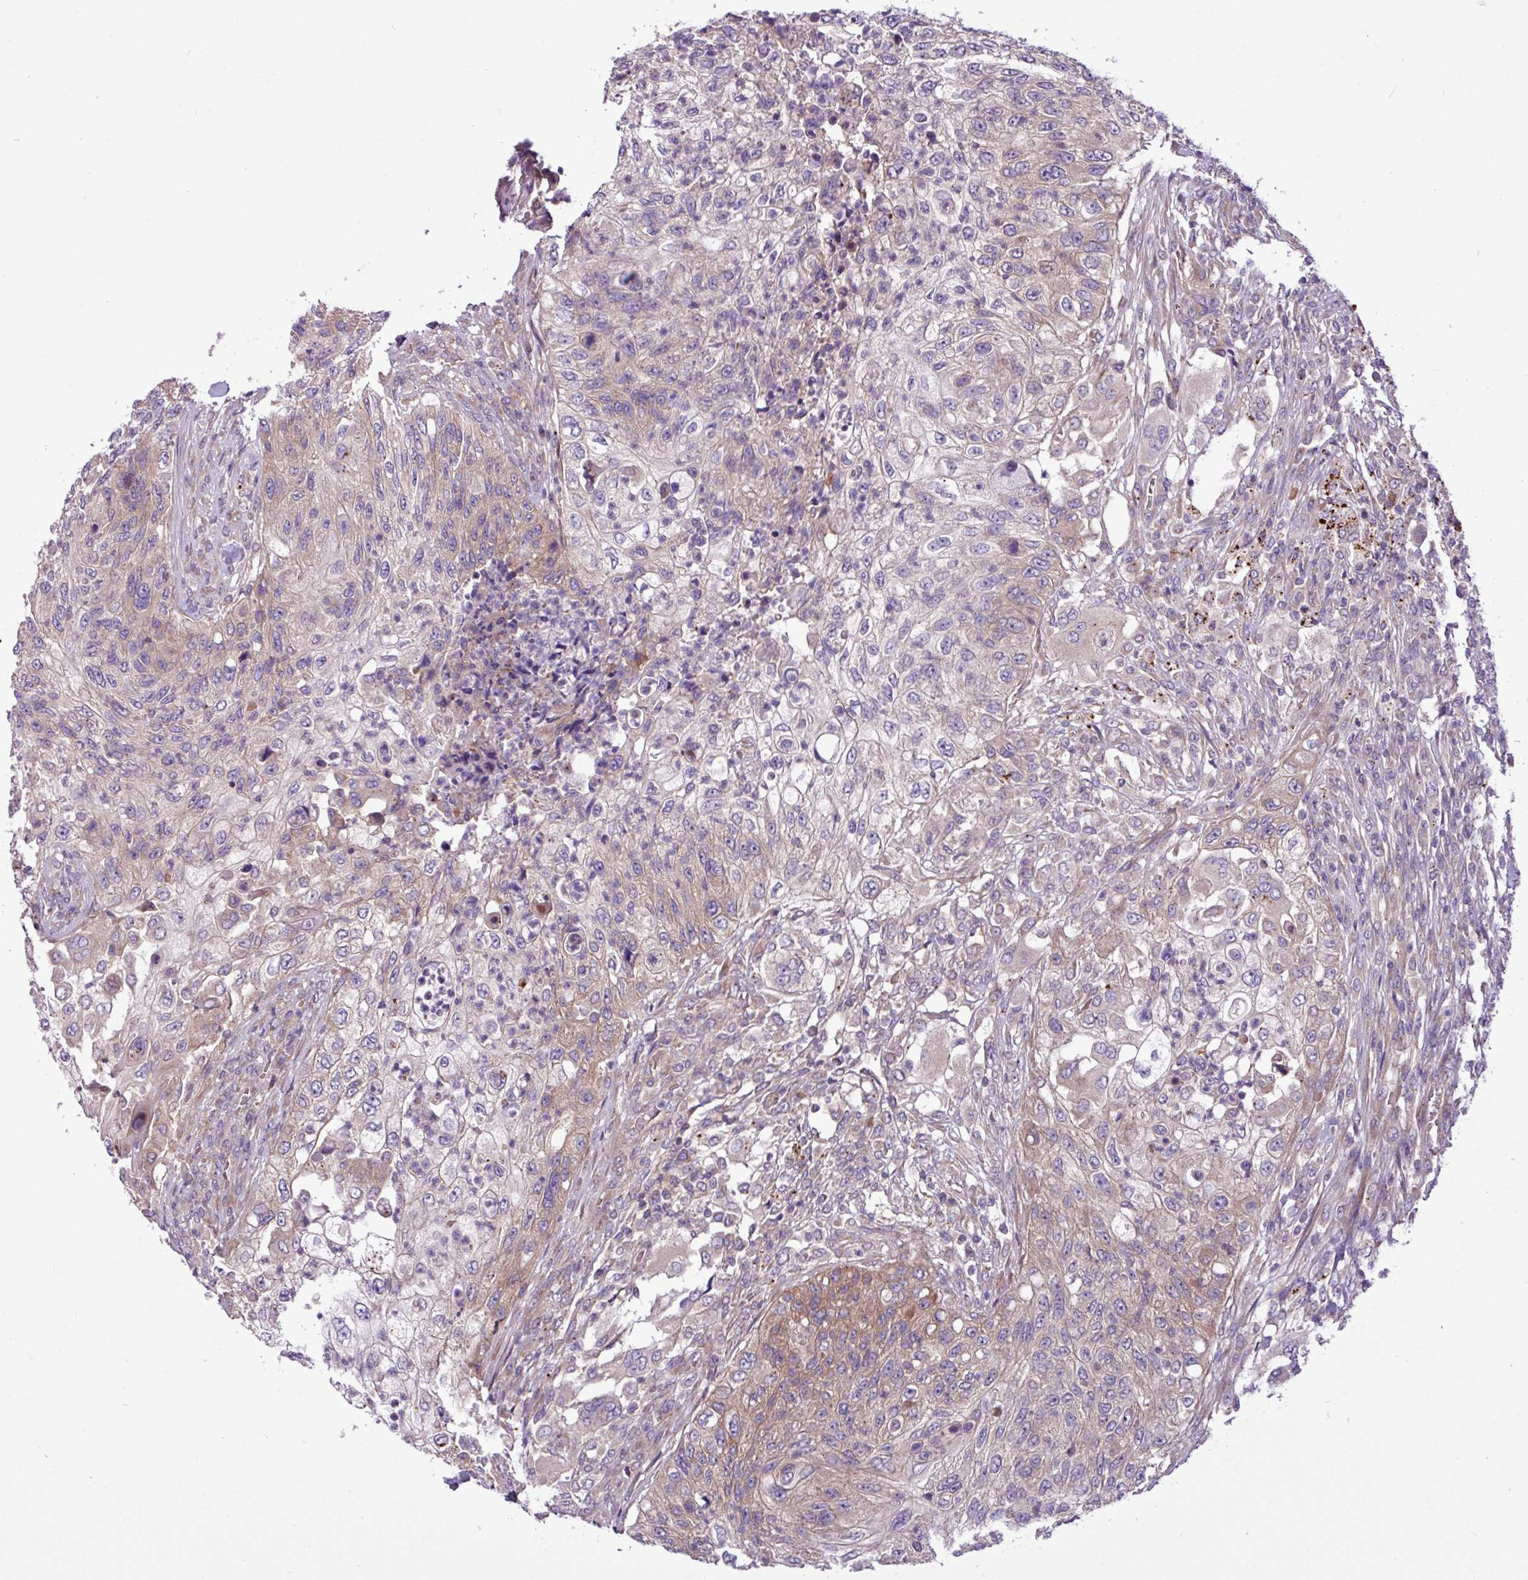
{"staining": {"intensity": "moderate", "quantity": "25%-75%", "location": "cytoplasmic/membranous"}, "tissue": "urothelial cancer", "cell_type": "Tumor cells", "image_type": "cancer", "snomed": [{"axis": "morphology", "description": "Urothelial carcinoma, High grade"}, {"axis": "topography", "description": "Urinary bladder"}], "caption": "This histopathology image exhibits IHC staining of high-grade urothelial carcinoma, with medium moderate cytoplasmic/membranous positivity in about 25%-75% of tumor cells.", "gene": "MROH2A", "patient": {"sex": "female", "age": 60}}